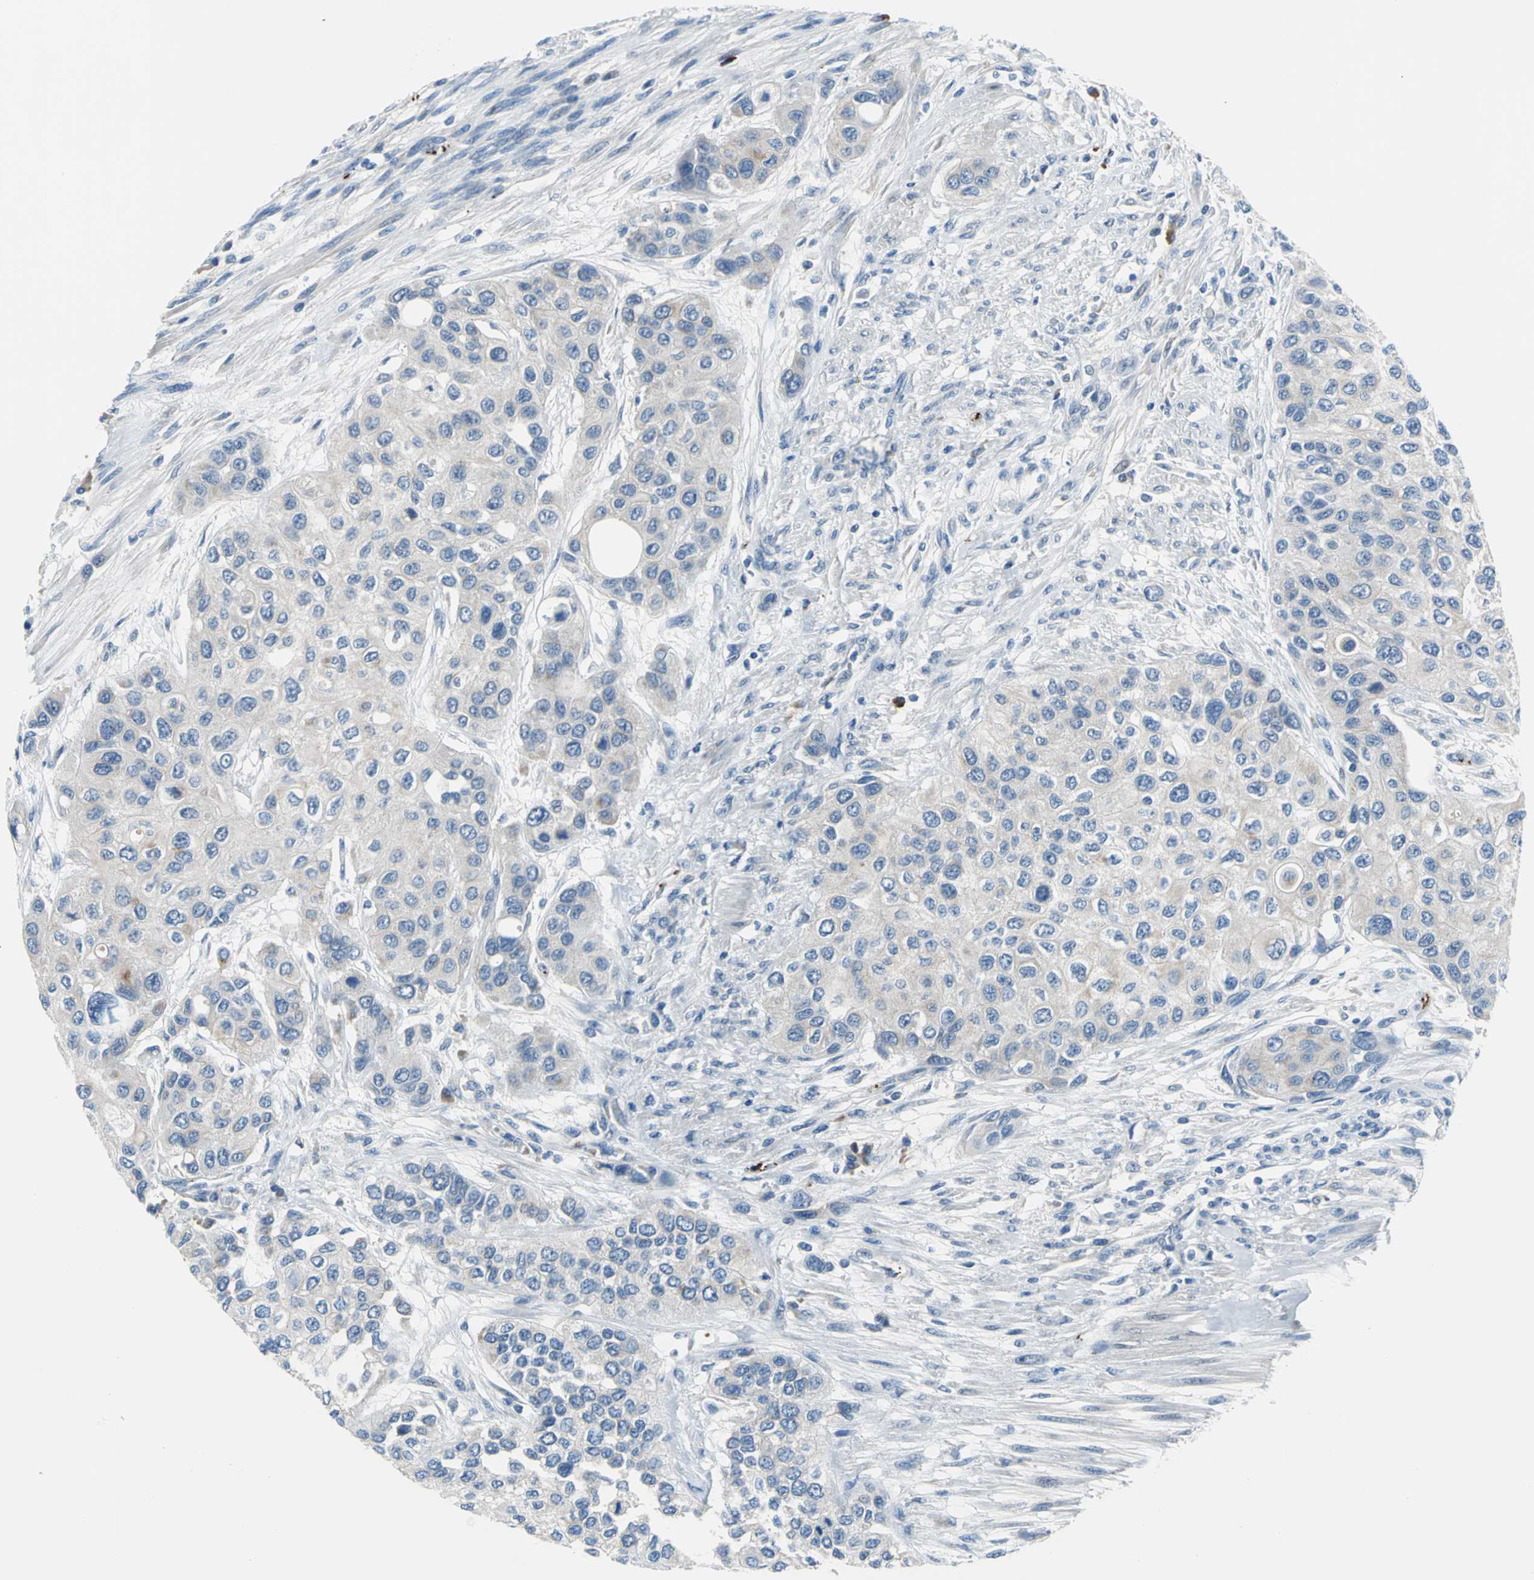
{"staining": {"intensity": "weak", "quantity": "<25%", "location": "cytoplasmic/membranous"}, "tissue": "urothelial cancer", "cell_type": "Tumor cells", "image_type": "cancer", "snomed": [{"axis": "morphology", "description": "Urothelial carcinoma, High grade"}, {"axis": "topography", "description": "Urinary bladder"}], "caption": "There is no significant staining in tumor cells of high-grade urothelial carcinoma.", "gene": "SELP", "patient": {"sex": "female", "age": 56}}